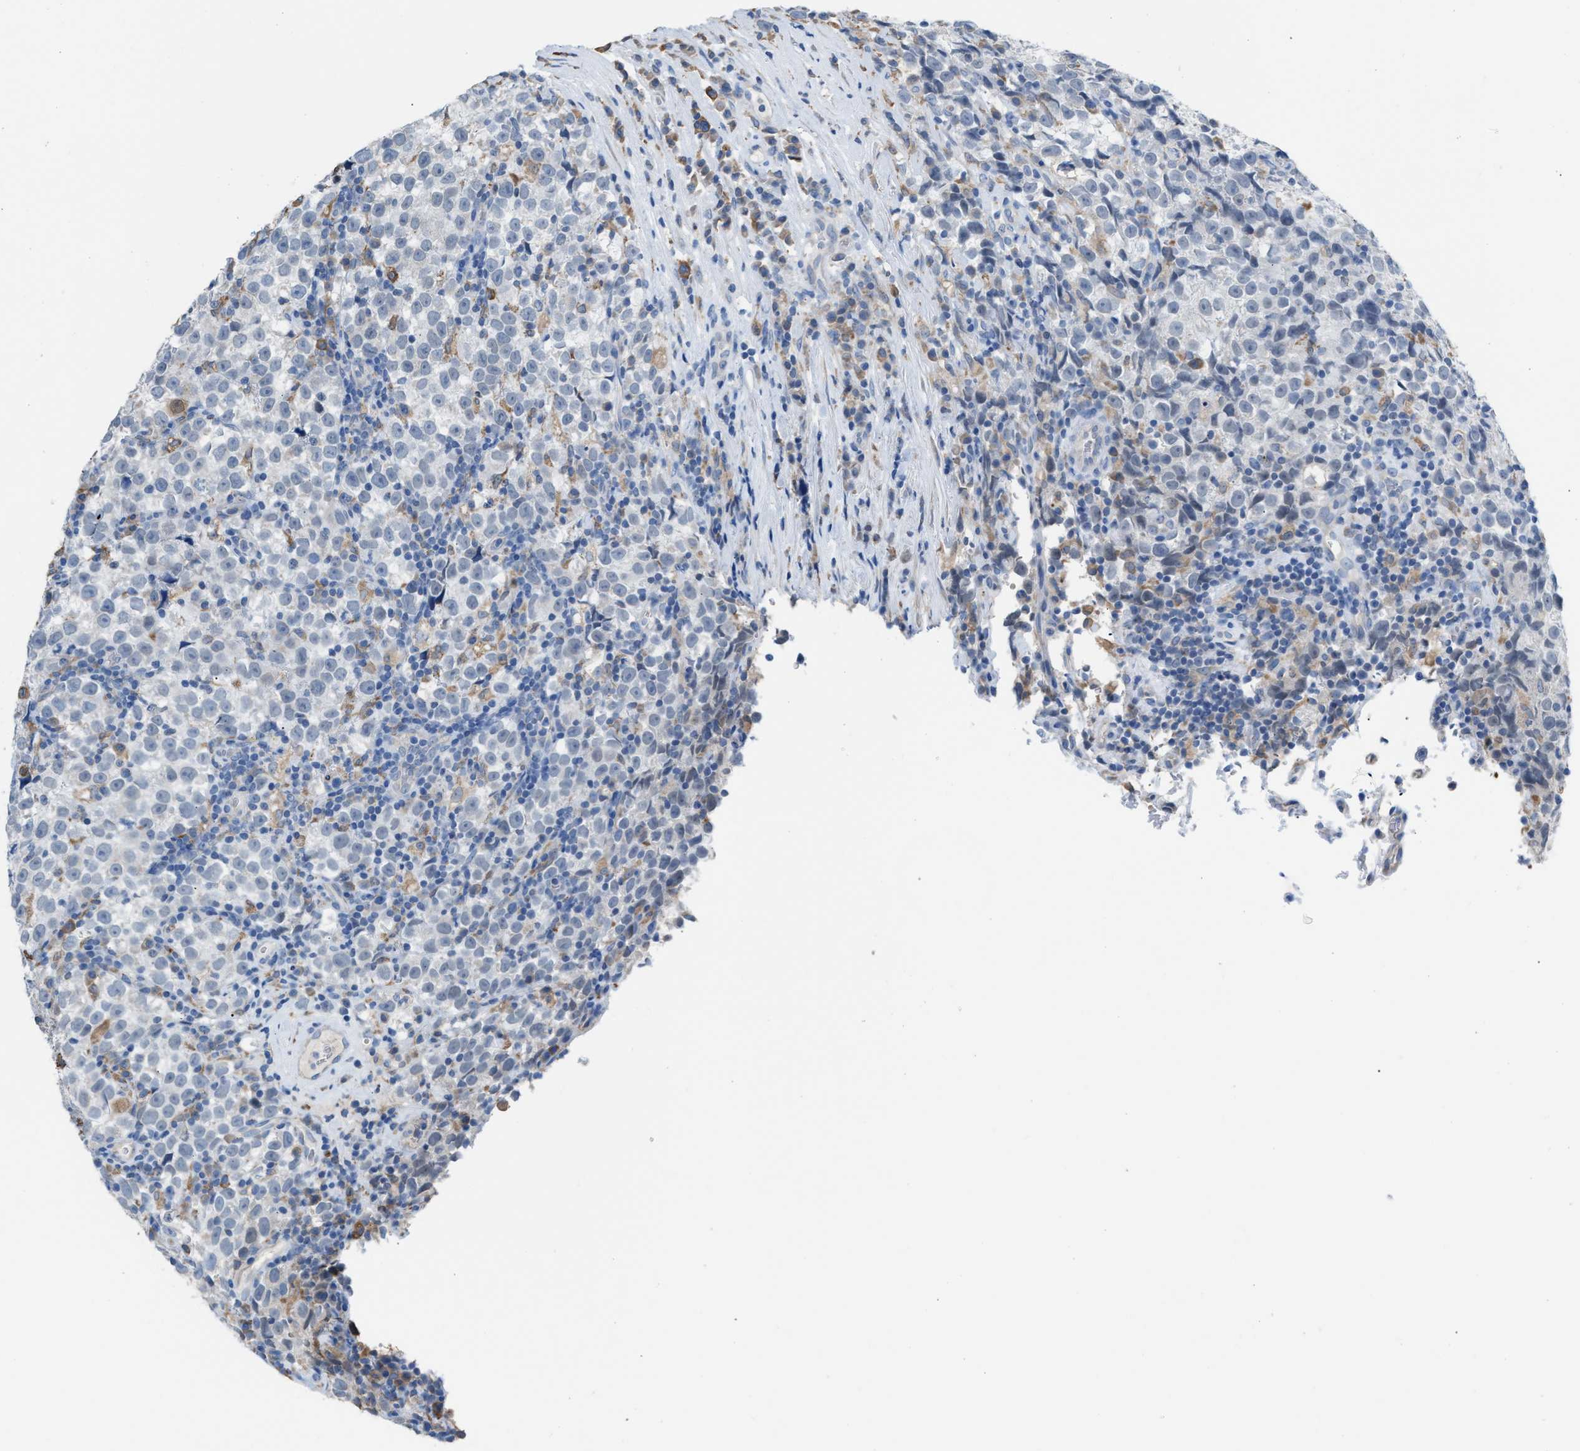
{"staining": {"intensity": "negative", "quantity": "none", "location": "none"}, "tissue": "testis cancer", "cell_type": "Tumor cells", "image_type": "cancer", "snomed": [{"axis": "morphology", "description": "Normal tissue, NOS"}, {"axis": "morphology", "description": "Seminoma, NOS"}, {"axis": "topography", "description": "Testis"}], "caption": "DAB immunohistochemical staining of testis cancer demonstrates no significant positivity in tumor cells.", "gene": "CA3", "patient": {"sex": "male", "age": 43}}